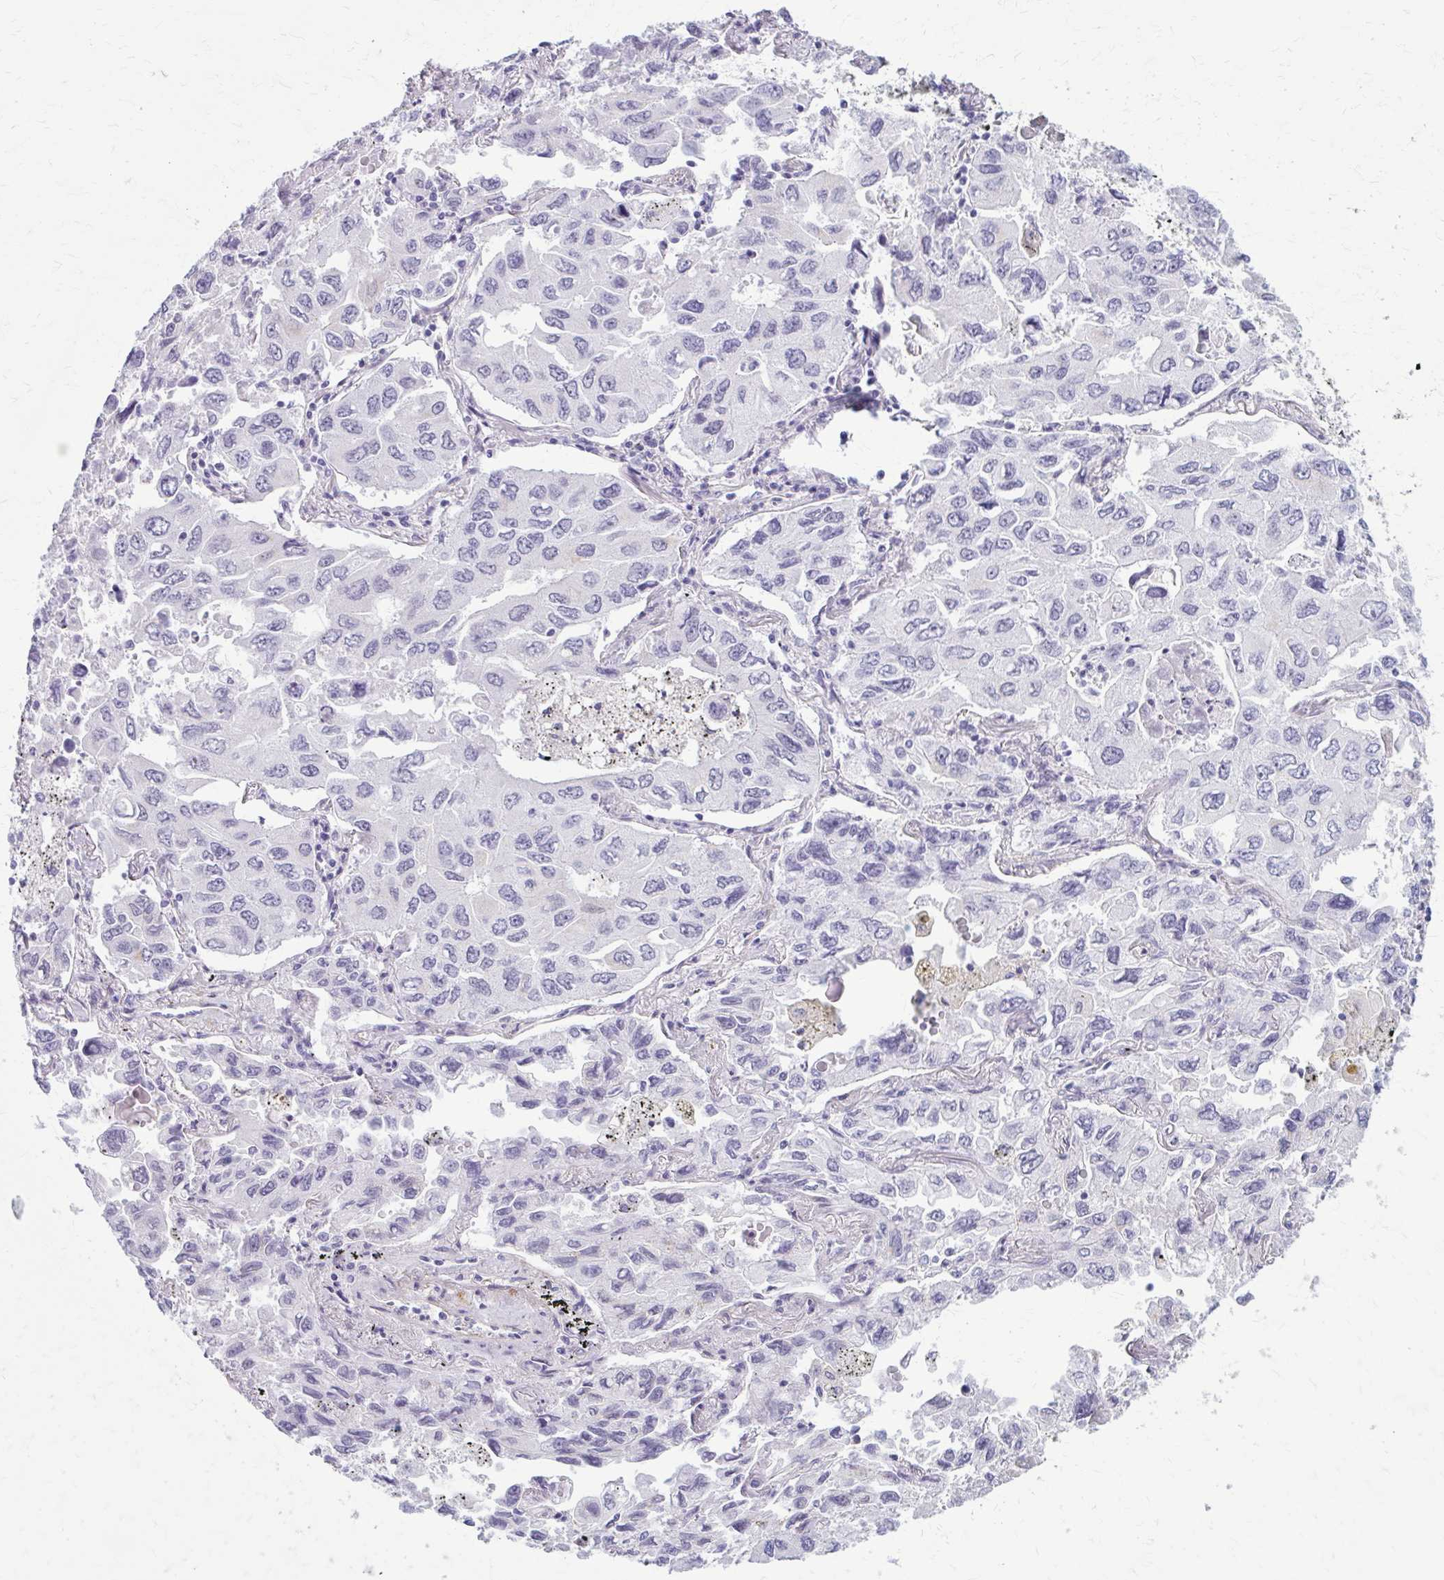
{"staining": {"intensity": "negative", "quantity": "none", "location": "none"}, "tissue": "lung cancer", "cell_type": "Tumor cells", "image_type": "cancer", "snomed": [{"axis": "morphology", "description": "Adenocarcinoma, NOS"}, {"axis": "topography", "description": "Lung"}], "caption": "DAB immunohistochemical staining of human adenocarcinoma (lung) reveals no significant expression in tumor cells.", "gene": "AKAP12", "patient": {"sex": "male", "age": 64}}